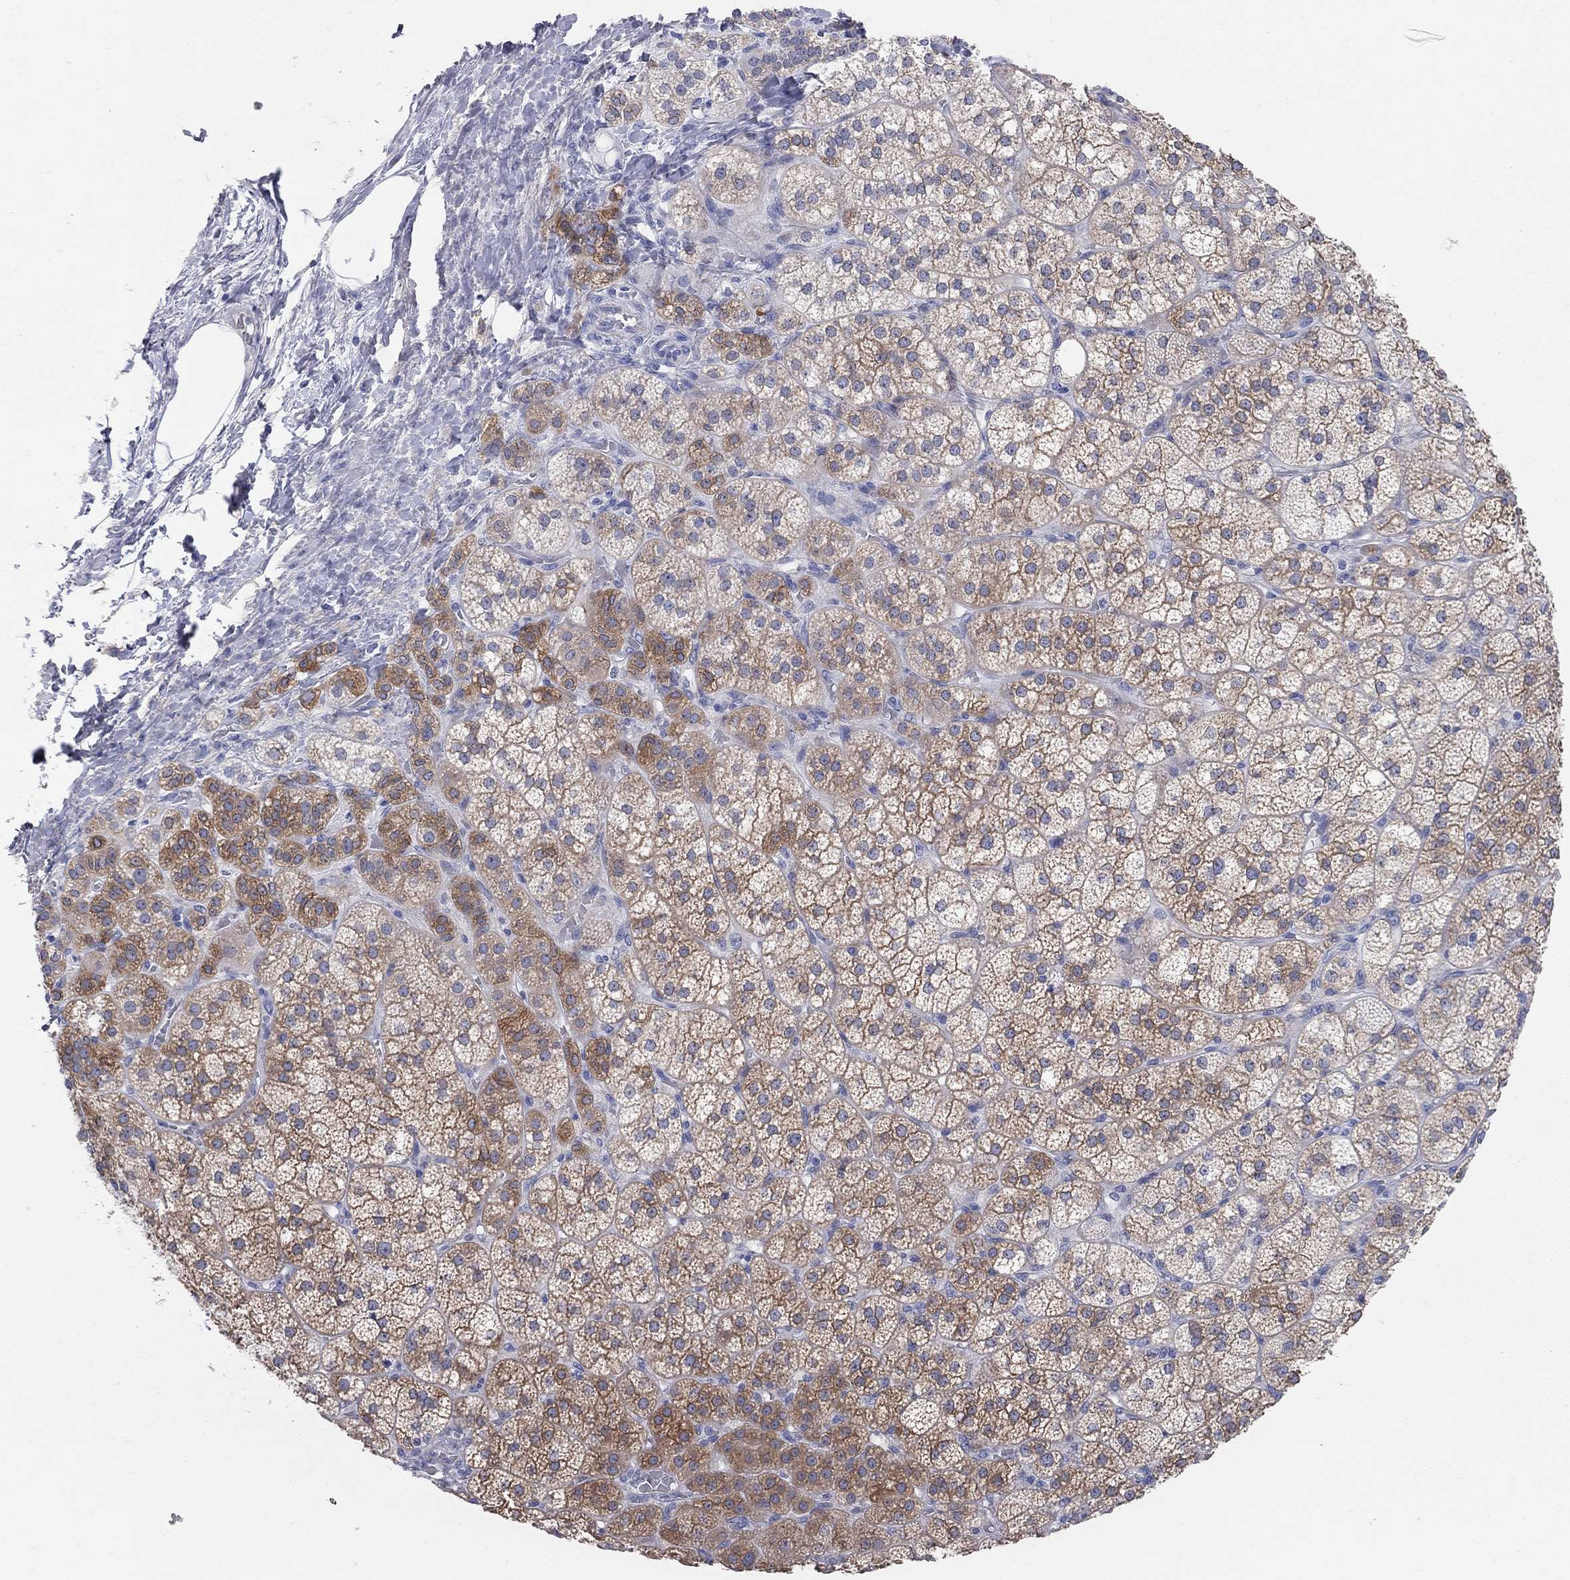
{"staining": {"intensity": "moderate", "quantity": "25%-75%", "location": "cytoplasmic/membranous"}, "tissue": "adrenal gland", "cell_type": "Glandular cells", "image_type": "normal", "snomed": [{"axis": "morphology", "description": "Normal tissue, NOS"}, {"axis": "topography", "description": "Adrenal gland"}], "caption": "A brown stain highlights moderate cytoplasmic/membranous positivity of a protein in glandular cells of benign human adrenal gland. (Brightfield microscopy of DAB IHC at high magnification).", "gene": "AOX1", "patient": {"sex": "female", "age": 60}}